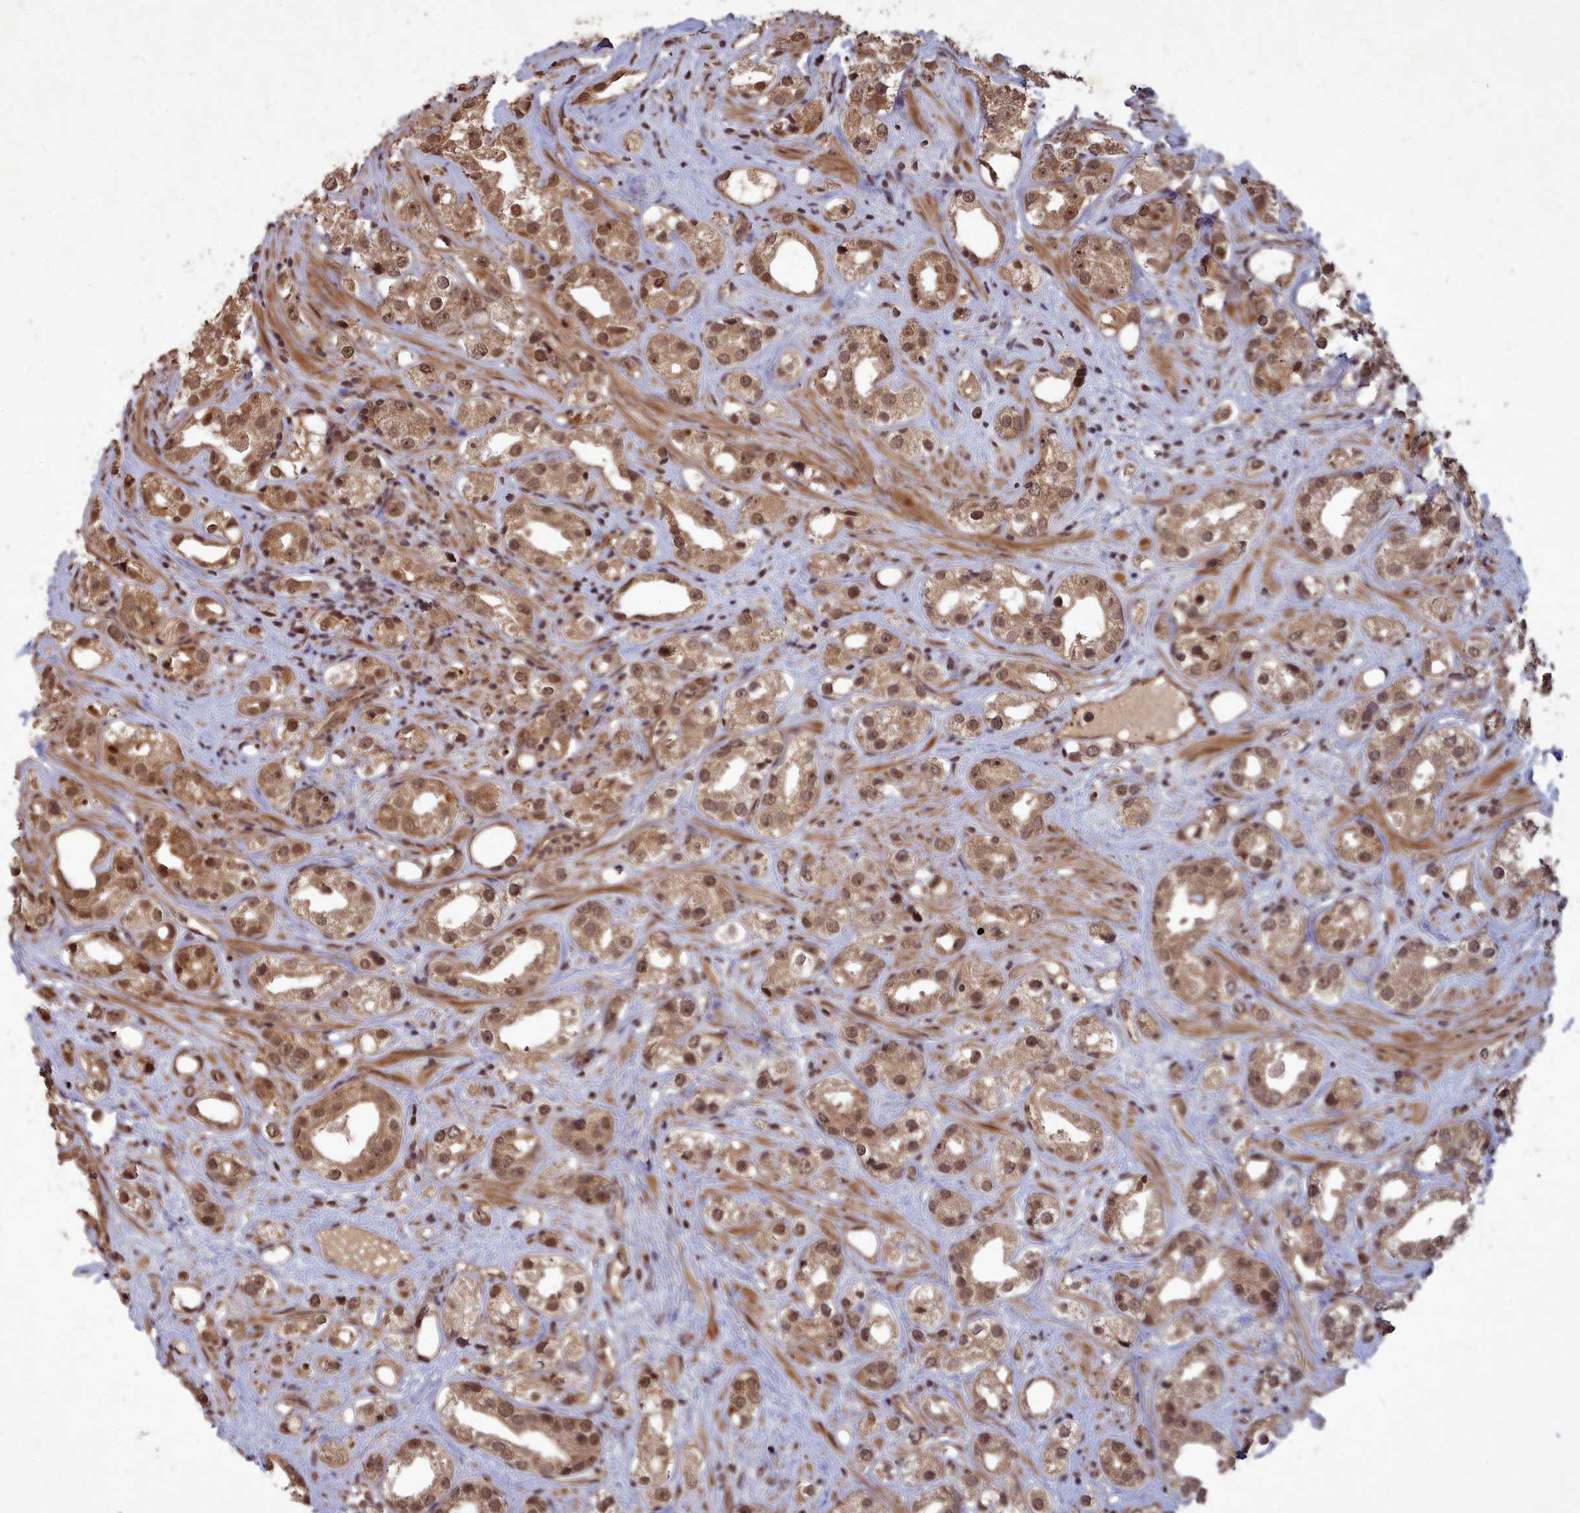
{"staining": {"intensity": "moderate", "quantity": ">75%", "location": "cytoplasmic/membranous,nuclear"}, "tissue": "prostate cancer", "cell_type": "Tumor cells", "image_type": "cancer", "snomed": [{"axis": "morphology", "description": "Adenocarcinoma, NOS"}, {"axis": "topography", "description": "Prostate"}], "caption": "Prostate adenocarcinoma stained with a protein marker demonstrates moderate staining in tumor cells.", "gene": "SRMS", "patient": {"sex": "male", "age": 79}}